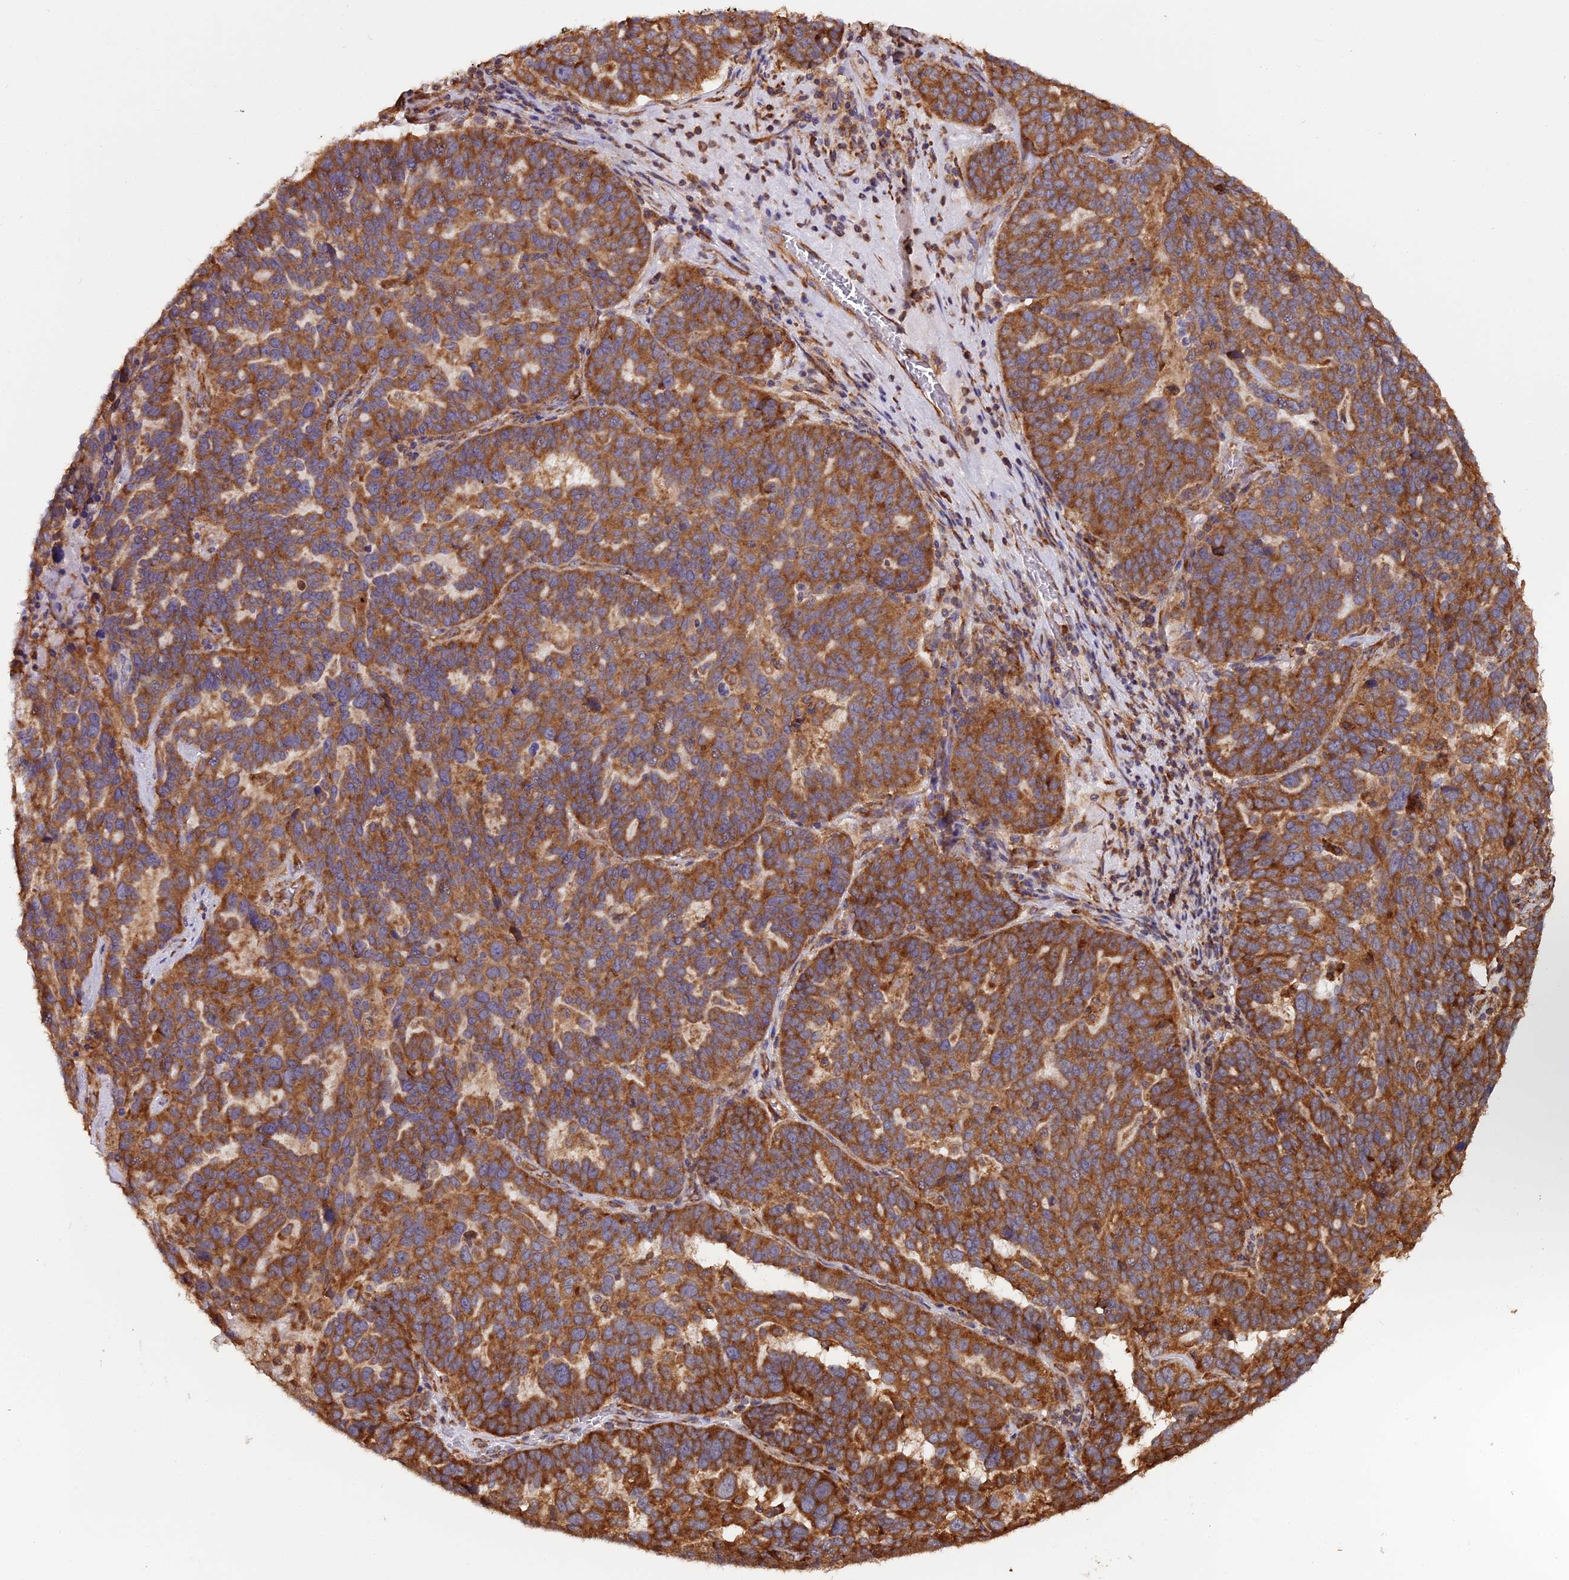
{"staining": {"intensity": "strong", "quantity": ">75%", "location": "cytoplasmic/membranous"}, "tissue": "ovarian cancer", "cell_type": "Tumor cells", "image_type": "cancer", "snomed": [{"axis": "morphology", "description": "Cystadenocarcinoma, serous, NOS"}, {"axis": "topography", "description": "Ovary"}], "caption": "Approximately >75% of tumor cells in human ovarian serous cystadenocarcinoma demonstrate strong cytoplasmic/membranous protein expression as visualized by brown immunohistochemical staining.", "gene": "RPL26", "patient": {"sex": "female", "age": 59}}